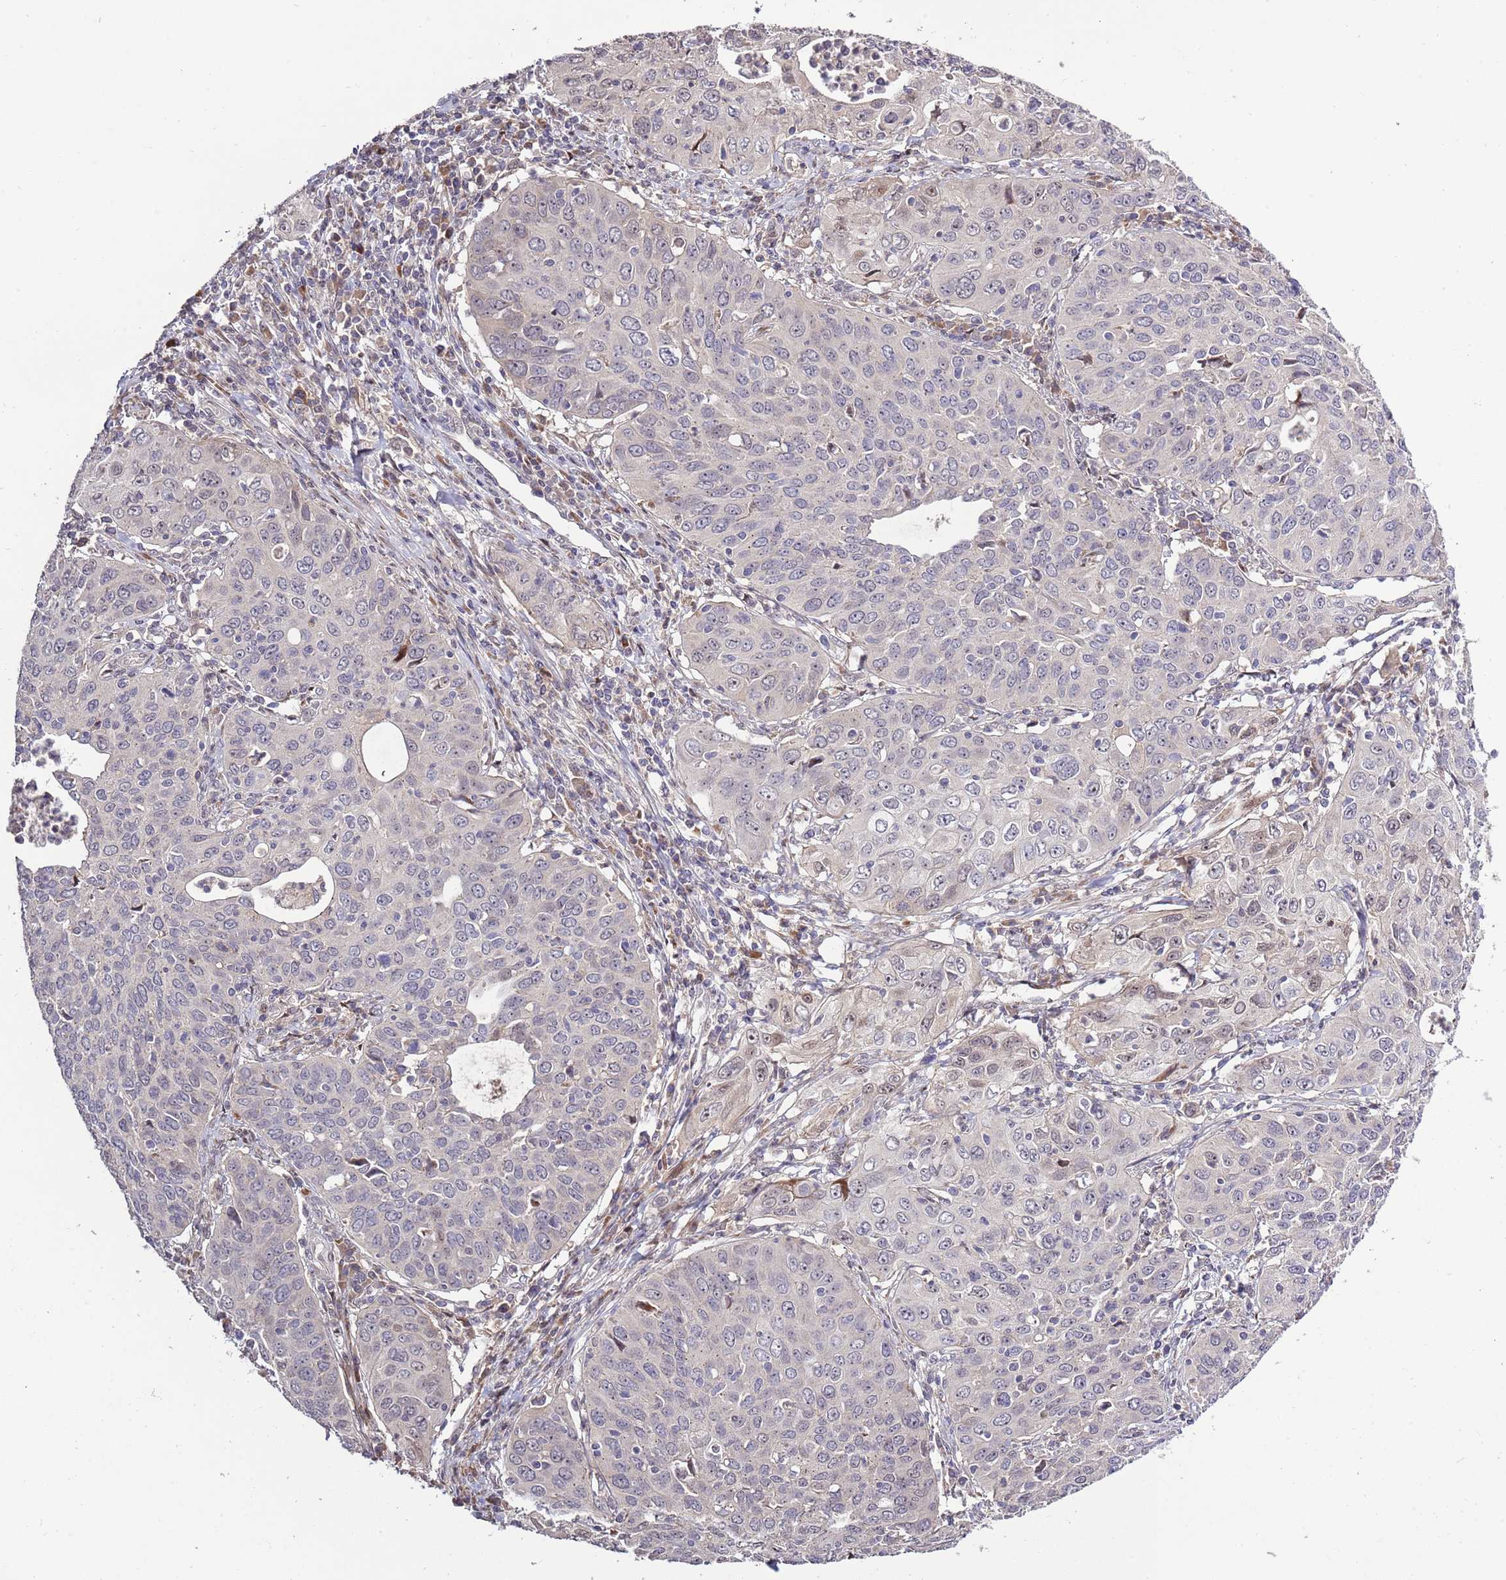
{"staining": {"intensity": "moderate", "quantity": "<25%", "location": "nuclear"}, "tissue": "cervical cancer", "cell_type": "Tumor cells", "image_type": "cancer", "snomed": [{"axis": "morphology", "description": "Squamous cell carcinoma, NOS"}, {"axis": "topography", "description": "Cervix"}], "caption": "Human cervical squamous cell carcinoma stained with a protein marker reveals moderate staining in tumor cells.", "gene": "SYNDIG1L", "patient": {"sex": "female", "age": 36}}